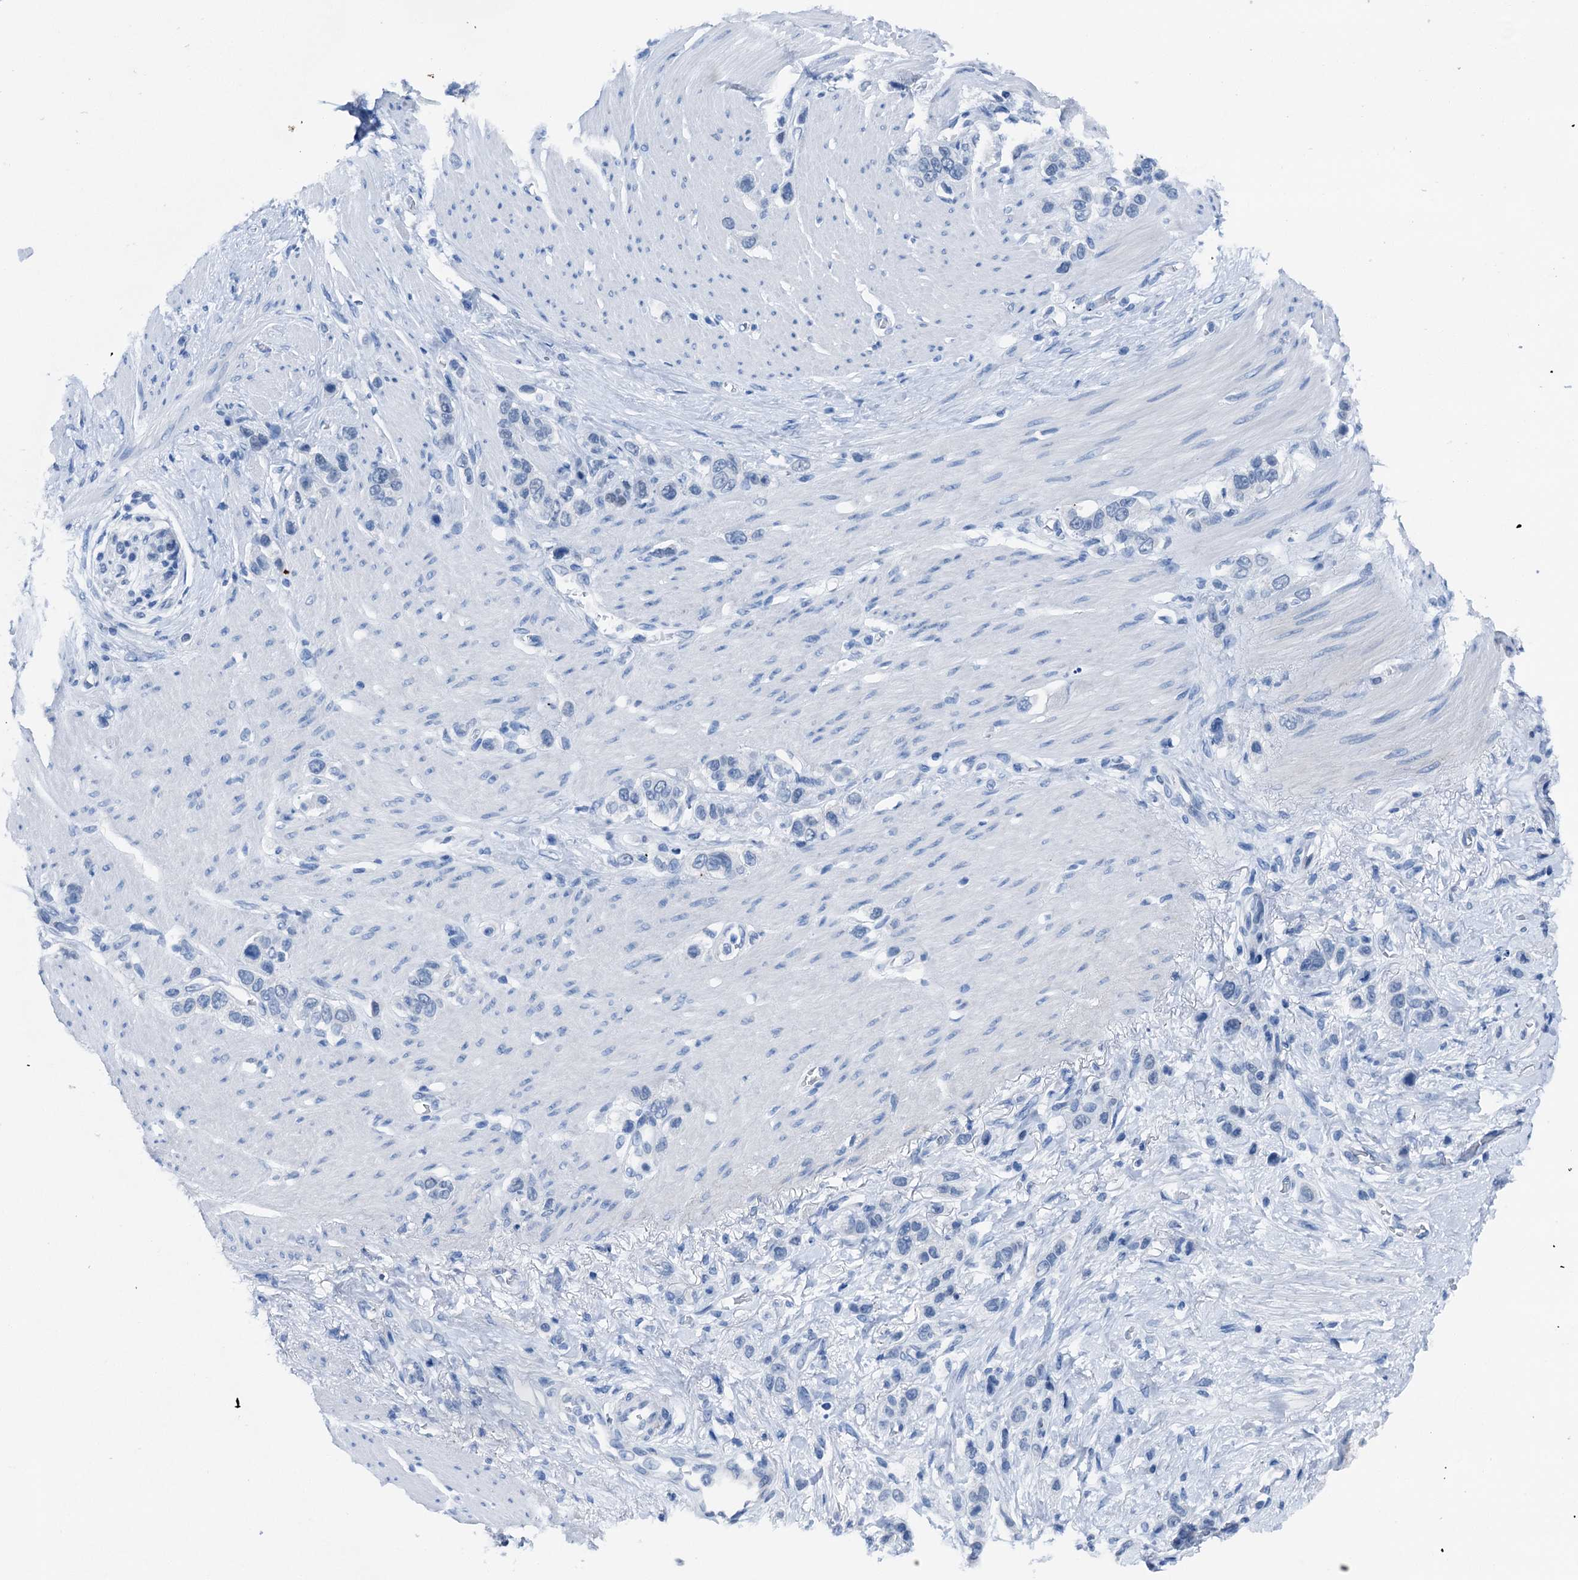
{"staining": {"intensity": "negative", "quantity": "none", "location": "none"}, "tissue": "stomach cancer", "cell_type": "Tumor cells", "image_type": "cancer", "snomed": [{"axis": "morphology", "description": "Adenocarcinoma, NOS"}, {"axis": "morphology", "description": "Adenocarcinoma, High grade"}, {"axis": "topography", "description": "Stomach, upper"}, {"axis": "topography", "description": "Stomach, lower"}], "caption": "A photomicrograph of human stomach cancer is negative for staining in tumor cells. (DAB (3,3'-diaminobenzidine) immunohistochemistry (IHC) with hematoxylin counter stain).", "gene": "CBLN3", "patient": {"sex": "female", "age": 65}}